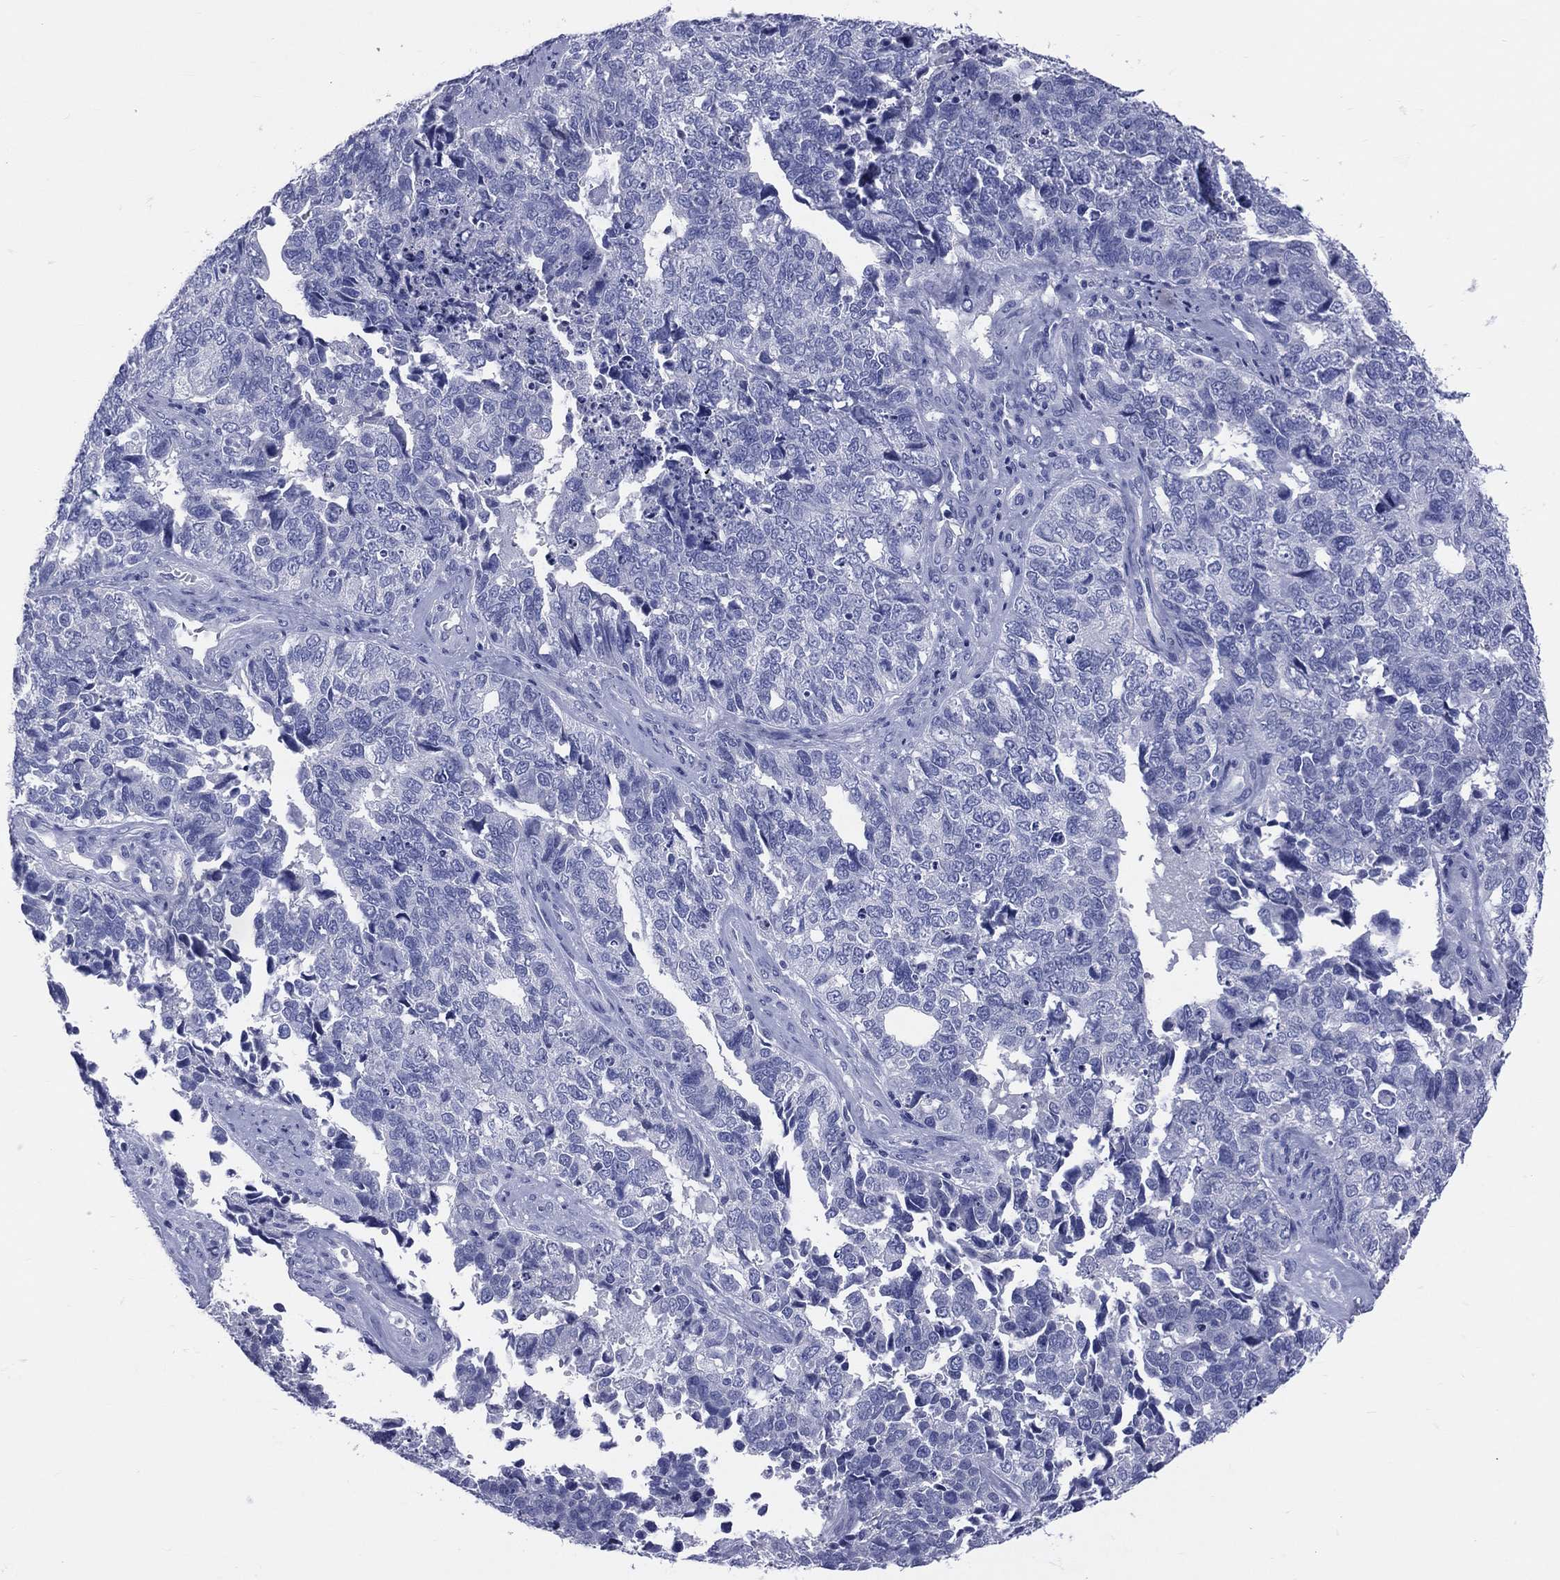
{"staining": {"intensity": "negative", "quantity": "none", "location": "none"}, "tissue": "cervical cancer", "cell_type": "Tumor cells", "image_type": "cancer", "snomed": [{"axis": "morphology", "description": "Squamous cell carcinoma, NOS"}, {"axis": "topography", "description": "Cervix"}], "caption": "This is an IHC image of cervical cancer (squamous cell carcinoma). There is no positivity in tumor cells.", "gene": "CYLC1", "patient": {"sex": "female", "age": 63}}